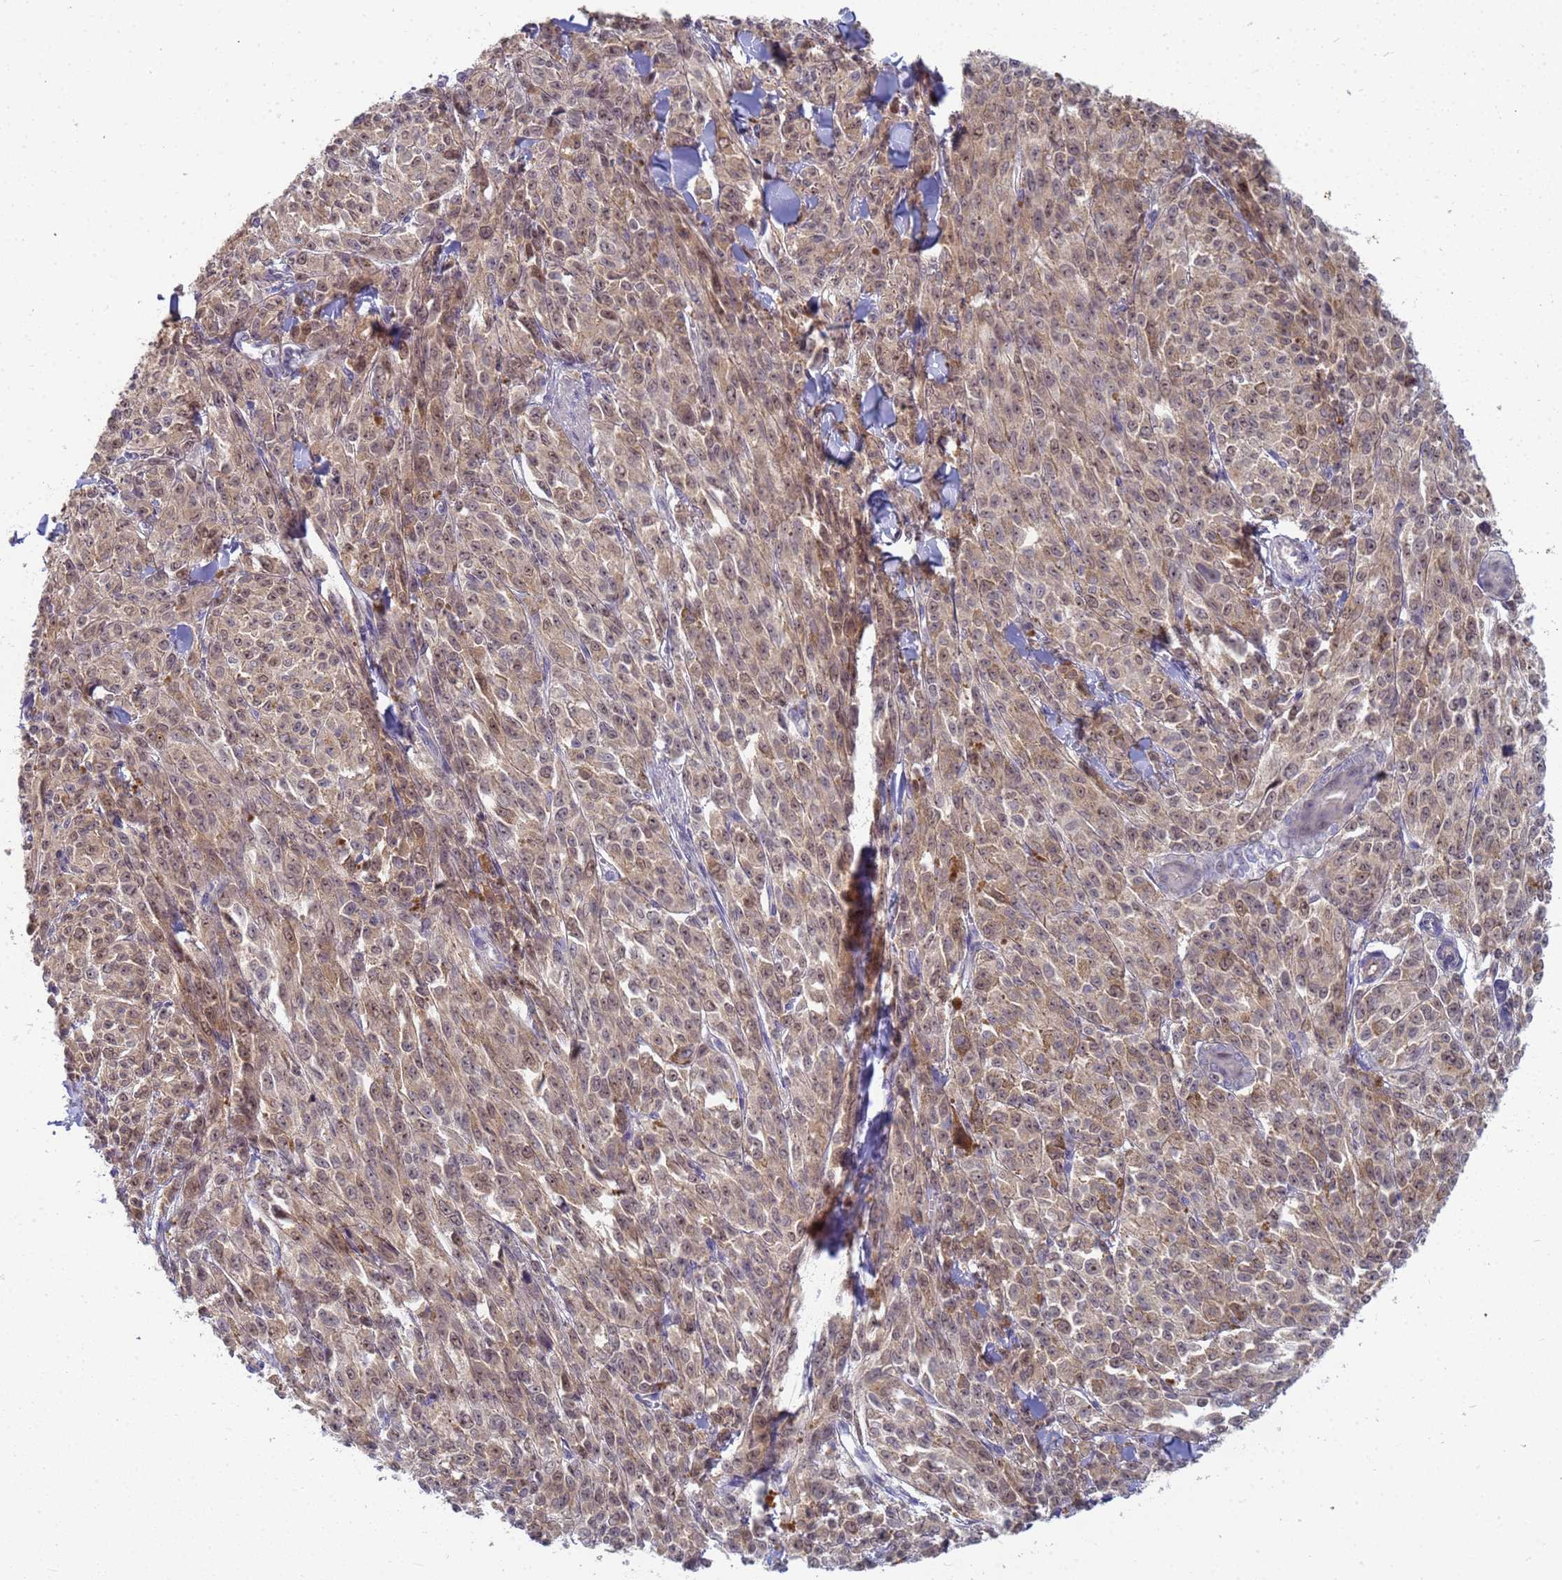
{"staining": {"intensity": "moderate", "quantity": "25%-75%", "location": "cytoplasmic/membranous,nuclear"}, "tissue": "melanoma", "cell_type": "Tumor cells", "image_type": "cancer", "snomed": [{"axis": "morphology", "description": "Malignant melanoma, NOS"}, {"axis": "topography", "description": "Skin"}], "caption": "Tumor cells exhibit medium levels of moderate cytoplasmic/membranous and nuclear expression in approximately 25%-75% of cells in malignant melanoma.", "gene": "SHARPIN", "patient": {"sex": "female", "age": 52}}